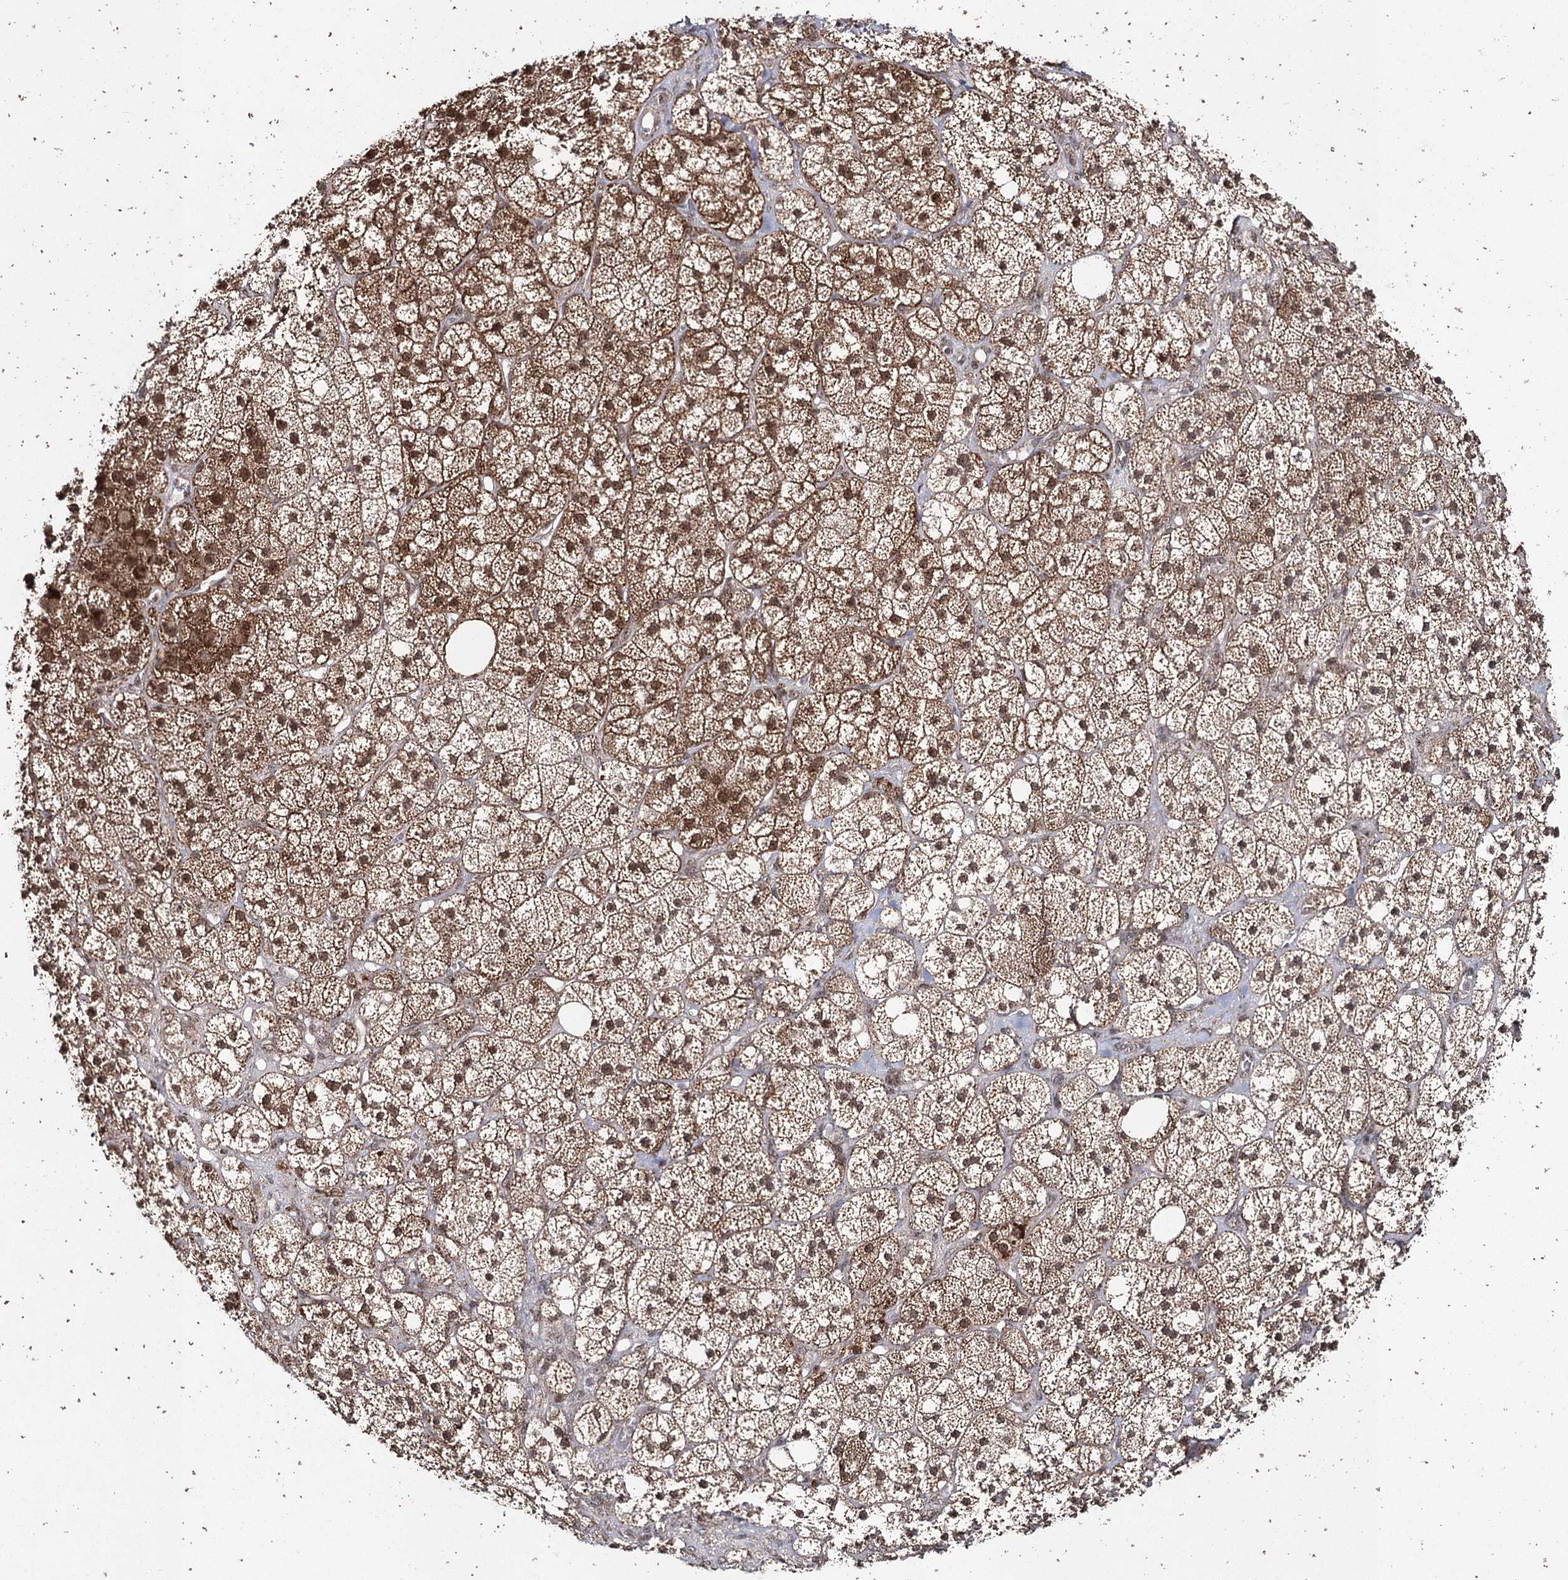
{"staining": {"intensity": "strong", "quantity": ">75%", "location": "cytoplasmic/membranous,nuclear"}, "tissue": "adrenal gland", "cell_type": "Glandular cells", "image_type": "normal", "snomed": [{"axis": "morphology", "description": "Normal tissue, NOS"}, {"axis": "topography", "description": "Adrenal gland"}], "caption": "A brown stain highlights strong cytoplasmic/membranous,nuclear staining of a protein in glandular cells of benign adrenal gland. The staining is performed using DAB brown chromogen to label protein expression. The nuclei are counter-stained blue using hematoxylin.", "gene": "PDHX", "patient": {"sex": "male", "age": 61}}